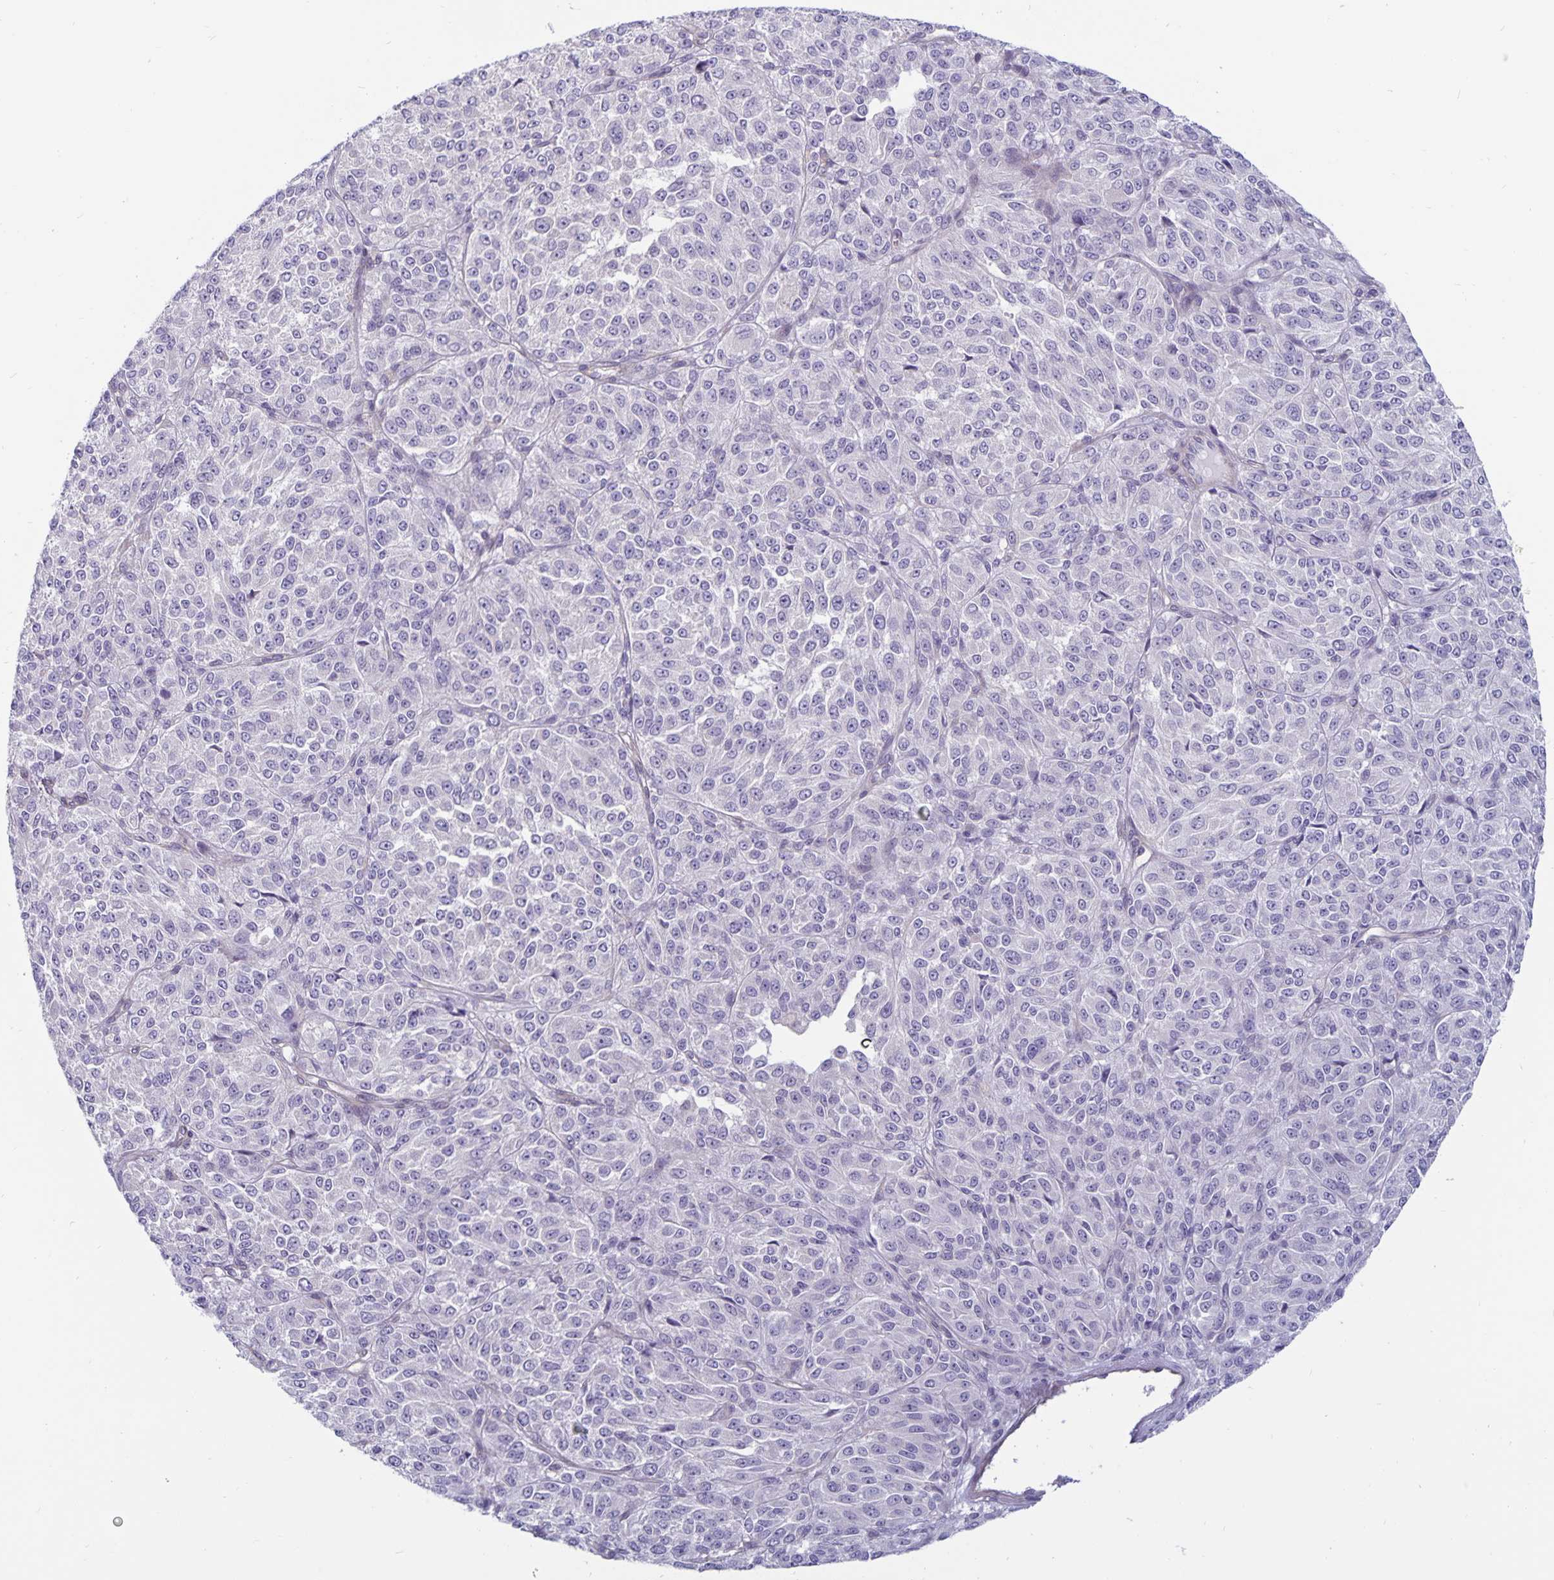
{"staining": {"intensity": "negative", "quantity": "none", "location": "none"}, "tissue": "melanoma", "cell_type": "Tumor cells", "image_type": "cancer", "snomed": [{"axis": "morphology", "description": "Malignant melanoma, Metastatic site"}, {"axis": "topography", "description": "Brain"}], "caption": "Photomicrograph shows no protein positivity in tumor cells of melanoma tissue.", "gene": "PLCB3", "patient": {"sex": "female", "age": 56}}